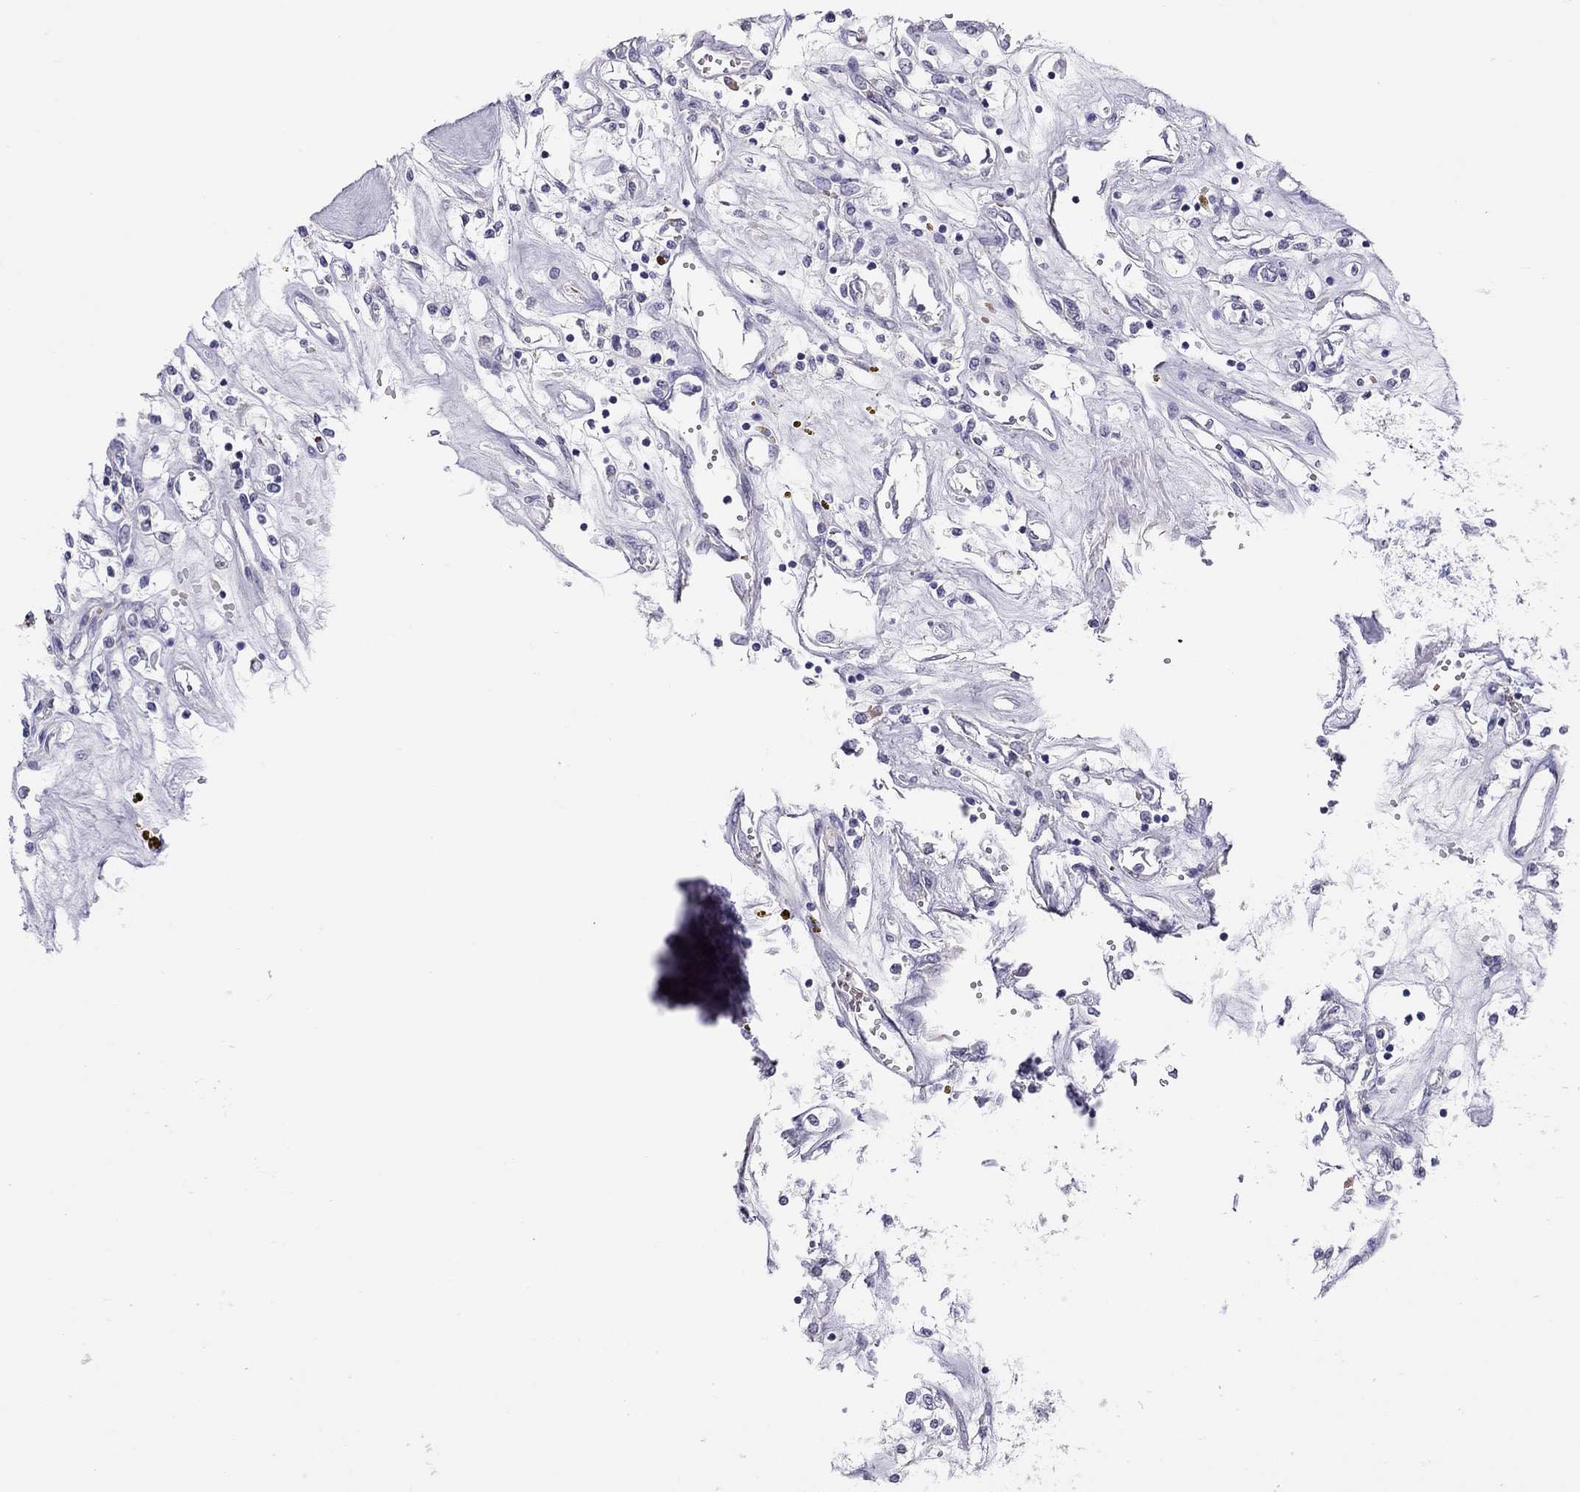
{"staining": {"intensity": "negative", "quantity": "none", "location": "none"}, "tissue": "renal cancer", "cell_type": "Tumor cells", "image_type": "cancer", "snomed": [{"axis": "morphology", "description": "Adenocarcinoma, NOS"}, {"axis": "topography", "description": "Kidney"}], "caption": "Image shows no protein positivity in tumor cells of renal adenocarcinoma tissue.", "gene": "FRMD1", "patient": {"sex": "female", "age": 59}}